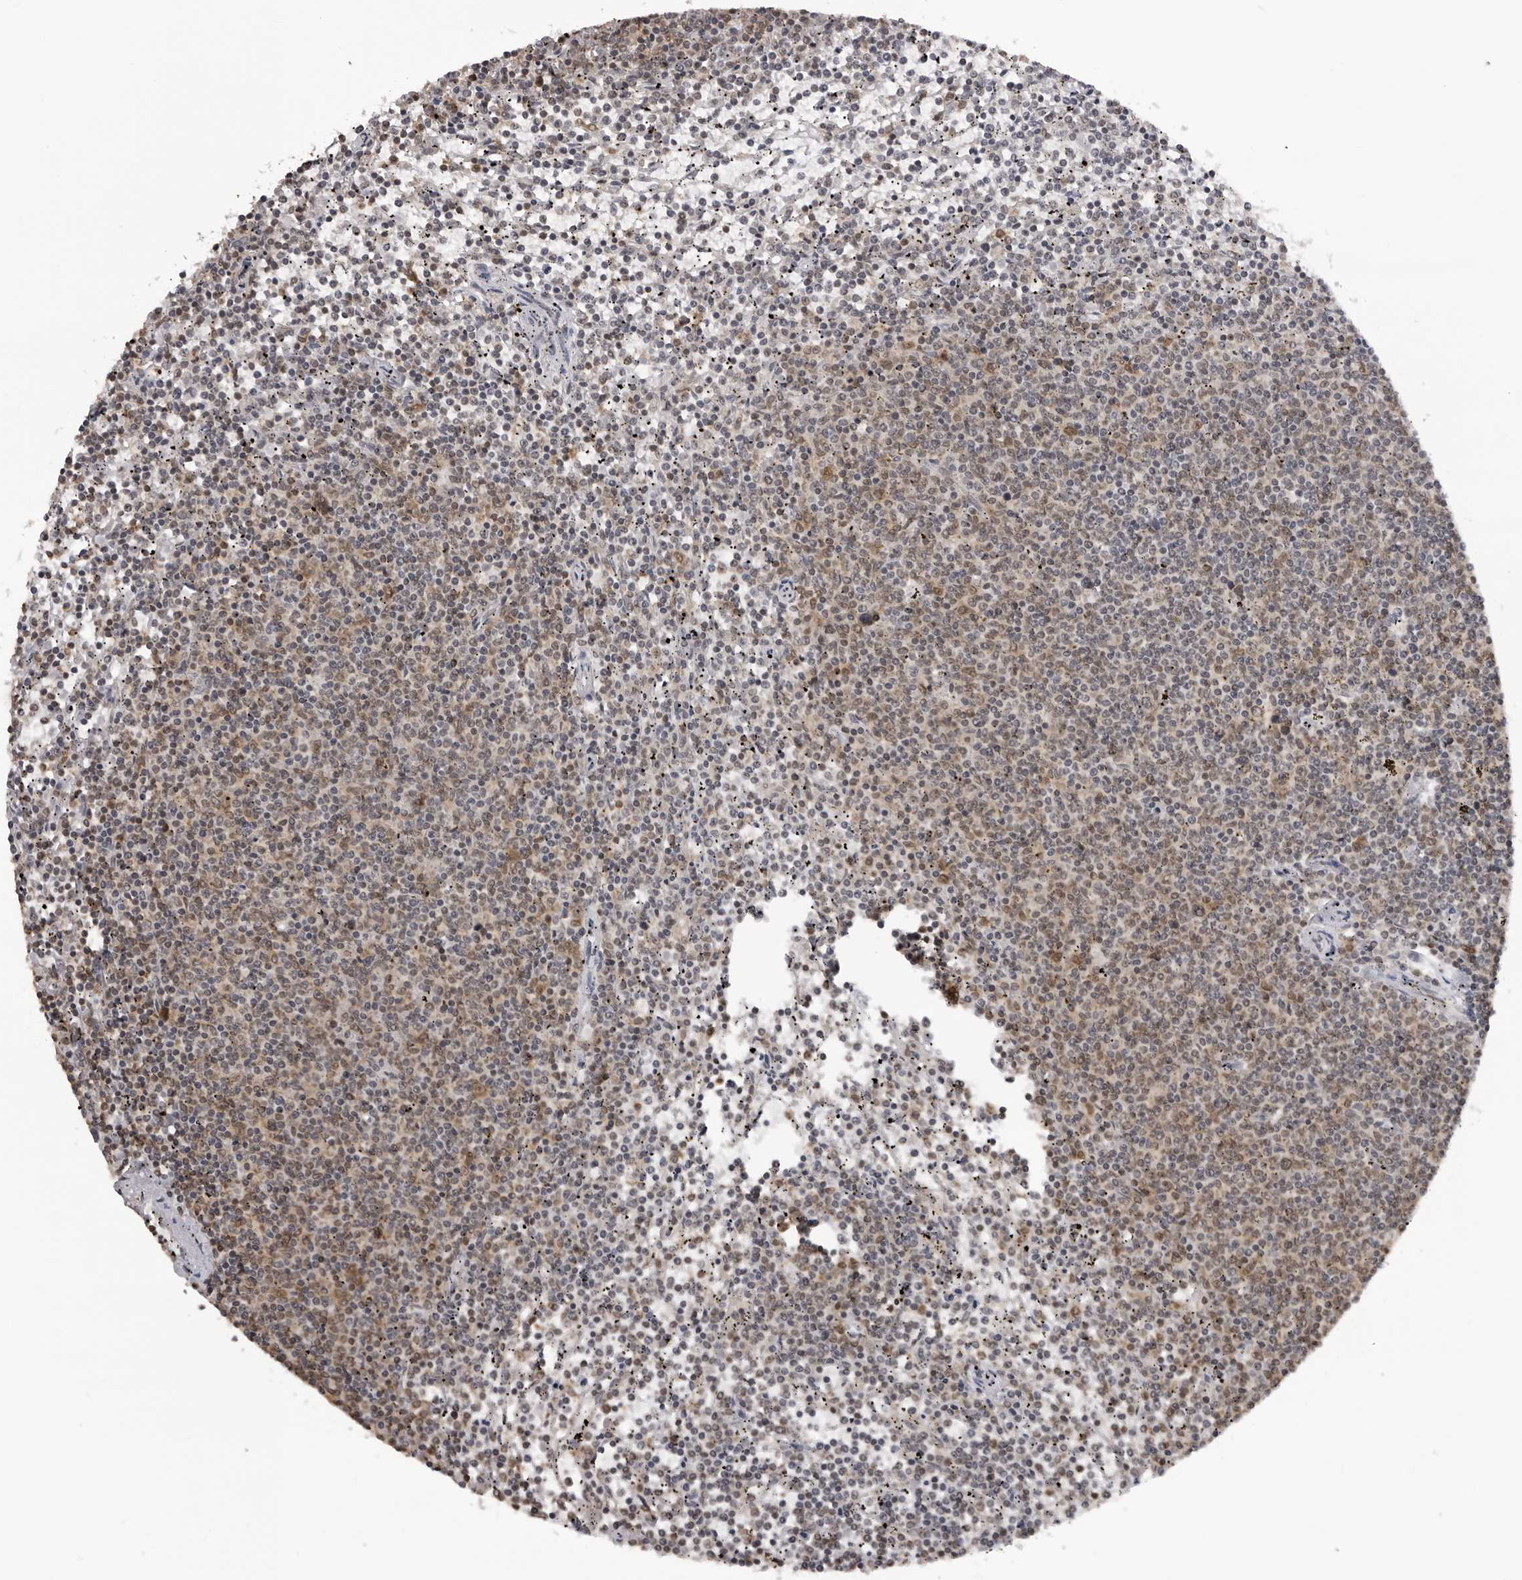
{"staining": {"intensity": "weak", "quantity": ">75%", "location": "cytoplasmic/membranous"}, "tissue": "lymphoma", "cell_type": "Tumor cells", "image_type": "cancer", "snomed": [{"axis": "morphology", "description": "Malignant lymphoma, non-Hodgkin's type, Low grade"}, {"axis": "topography", "description": "Spleen"}], "caption": "A low amount of weak cytoplasmic/membranous staining is identified in about >75% of tumor cells in low-grade malignant lymphoma, non-Hodgkin's type tissue. The staining was performed using DAB to visualize the protein expression in brown, while the nuclei were stained in blue with hematoxylin (Magnification: 20x).", "gene": "PDCL3", "patient": {"sex": "female", "age": 50}}